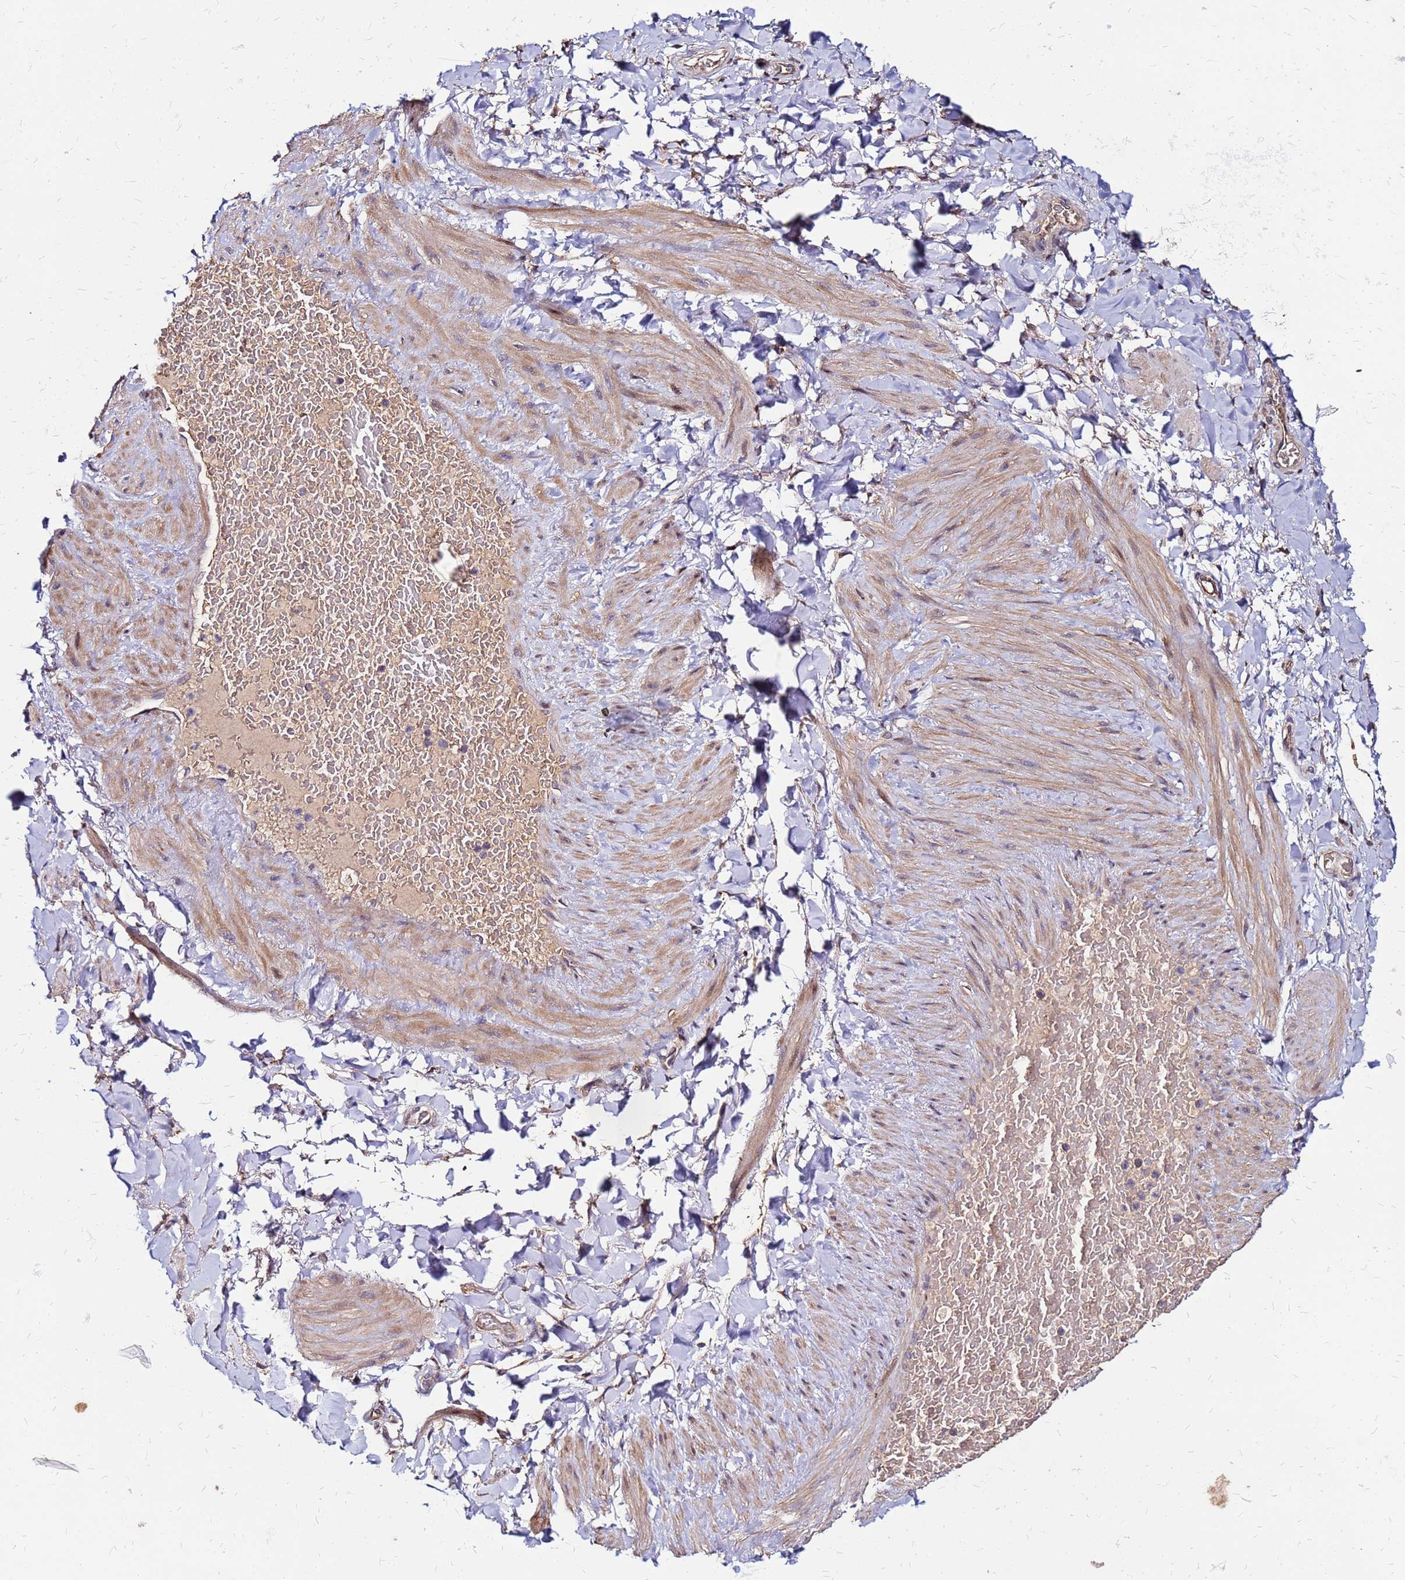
{"staining": {"intensity": "moderate", "quantity": ">75%", "location": "cytoplasmic/membranous"}, "tissue": "adipose tissue", "cell_type": "Adipocytes", "image_type": "normal", "snomed": [{"axis": "morphology", "description": "Normal tissue, NOS"}, {"axis": "topography", "description": "Soft tissue"}, {"axis": "topography", "description": "Vascular tissue"}], "caption": "This photomicrograph reveals IHC staining of unremarkable adipose tissue, with medium moderate cytoplasmic/membranous expression in approximately >75% of adipocytes.", "gene": "ARHGEF35", "patient": {"sex": "male", "age": 54}}